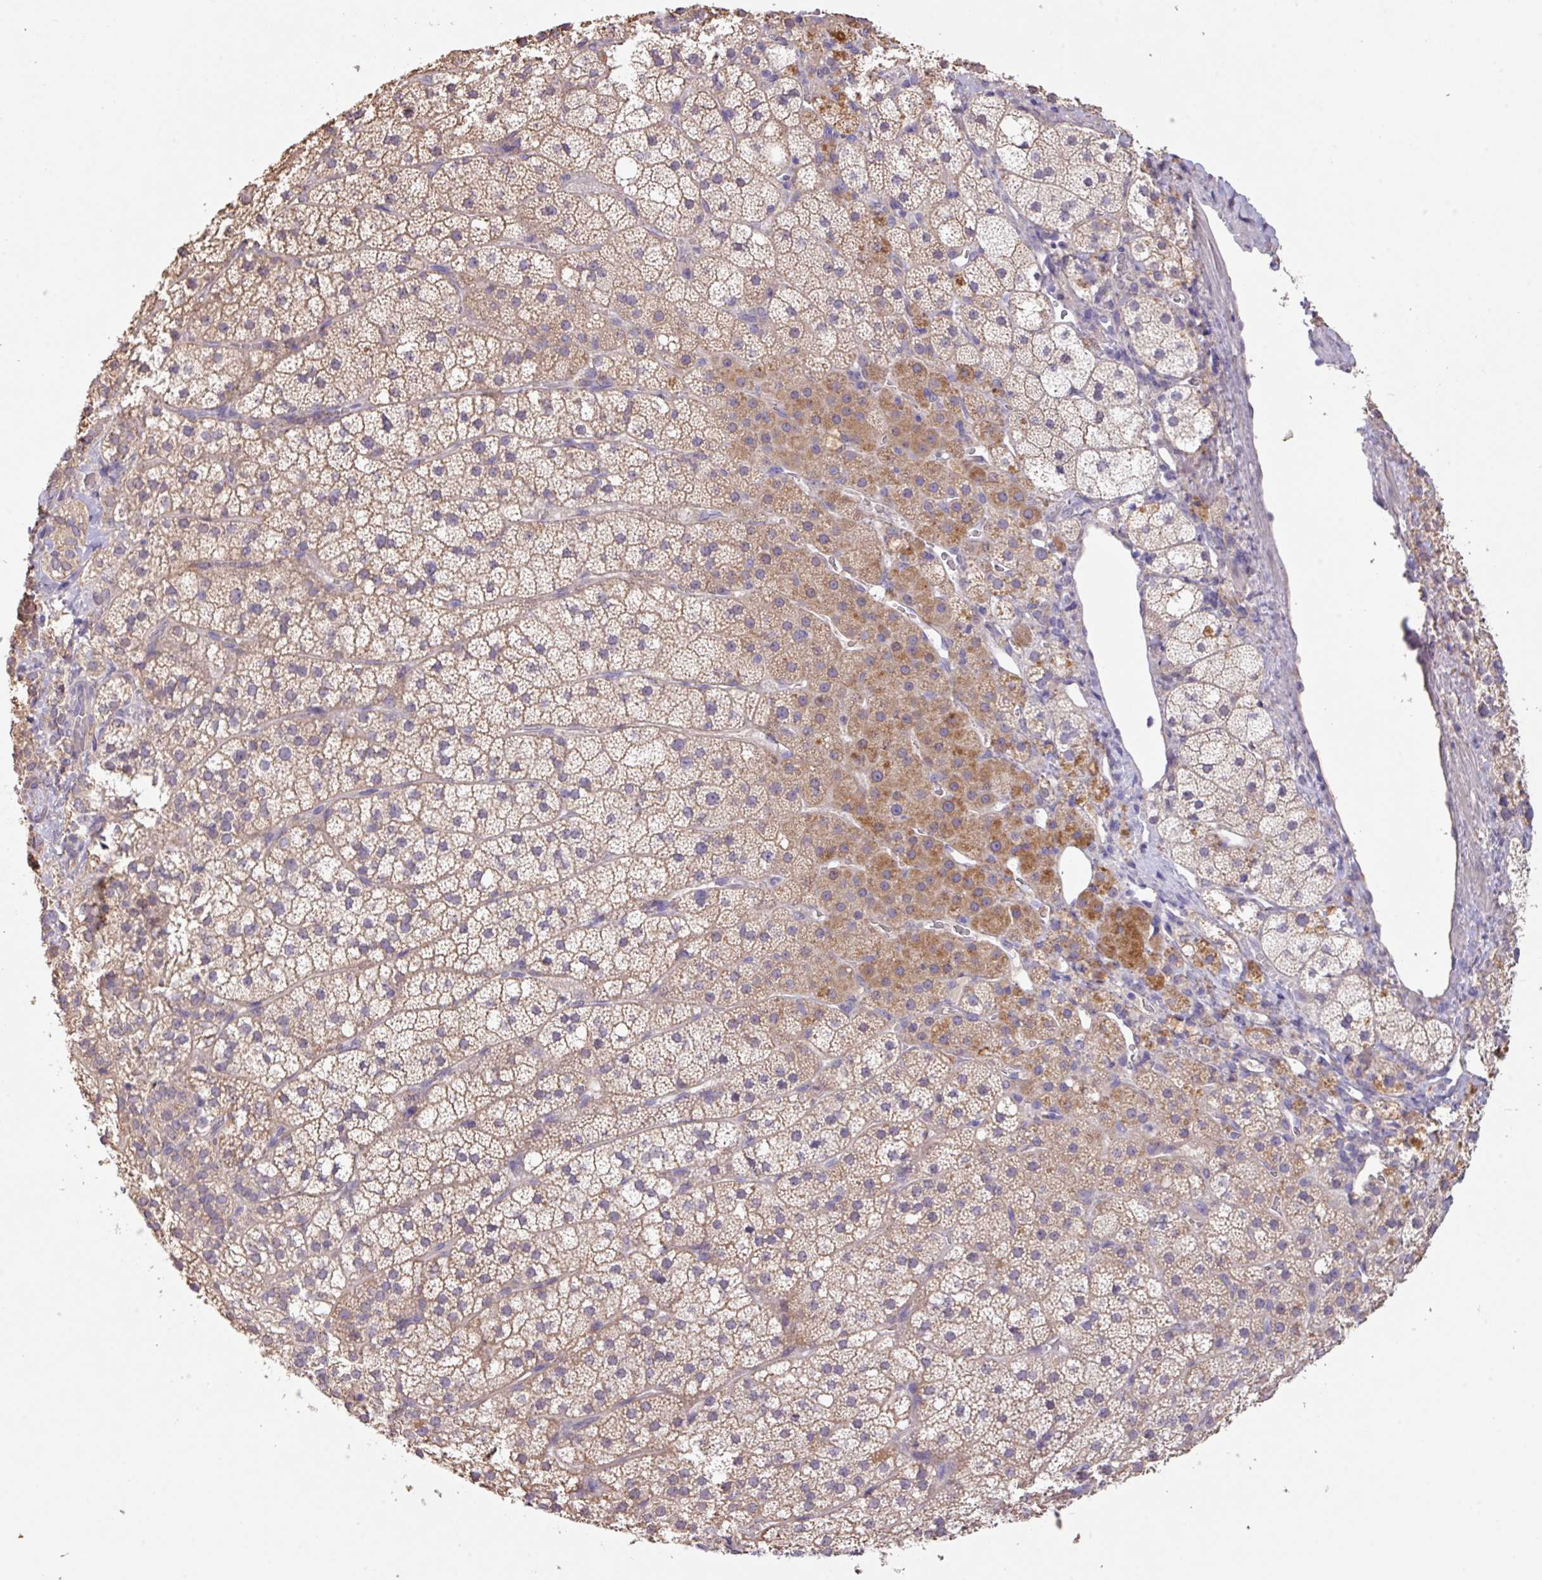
{"staining": {"intensity": "moderate", "quantity": "25%-75%", "location": "cytoplasmic/membranous"}, "tissue": "adrenal gland", "cell_type": "Glandular cells", "image_type": "normal", "snomed": [{"axis": "morphology", "description": "Normal tissue, NOS"}, {"axis": "topography", "description": "Adrenal gland"}], "caption": "Benign adrenal gland shows moderate cytoplasmic/membranous staining in about 25%-75% of glandular cells, visualized by immunohistochemistry.", "gene": "PRADC1", "patient": {"sex": "male", "age": 53}}